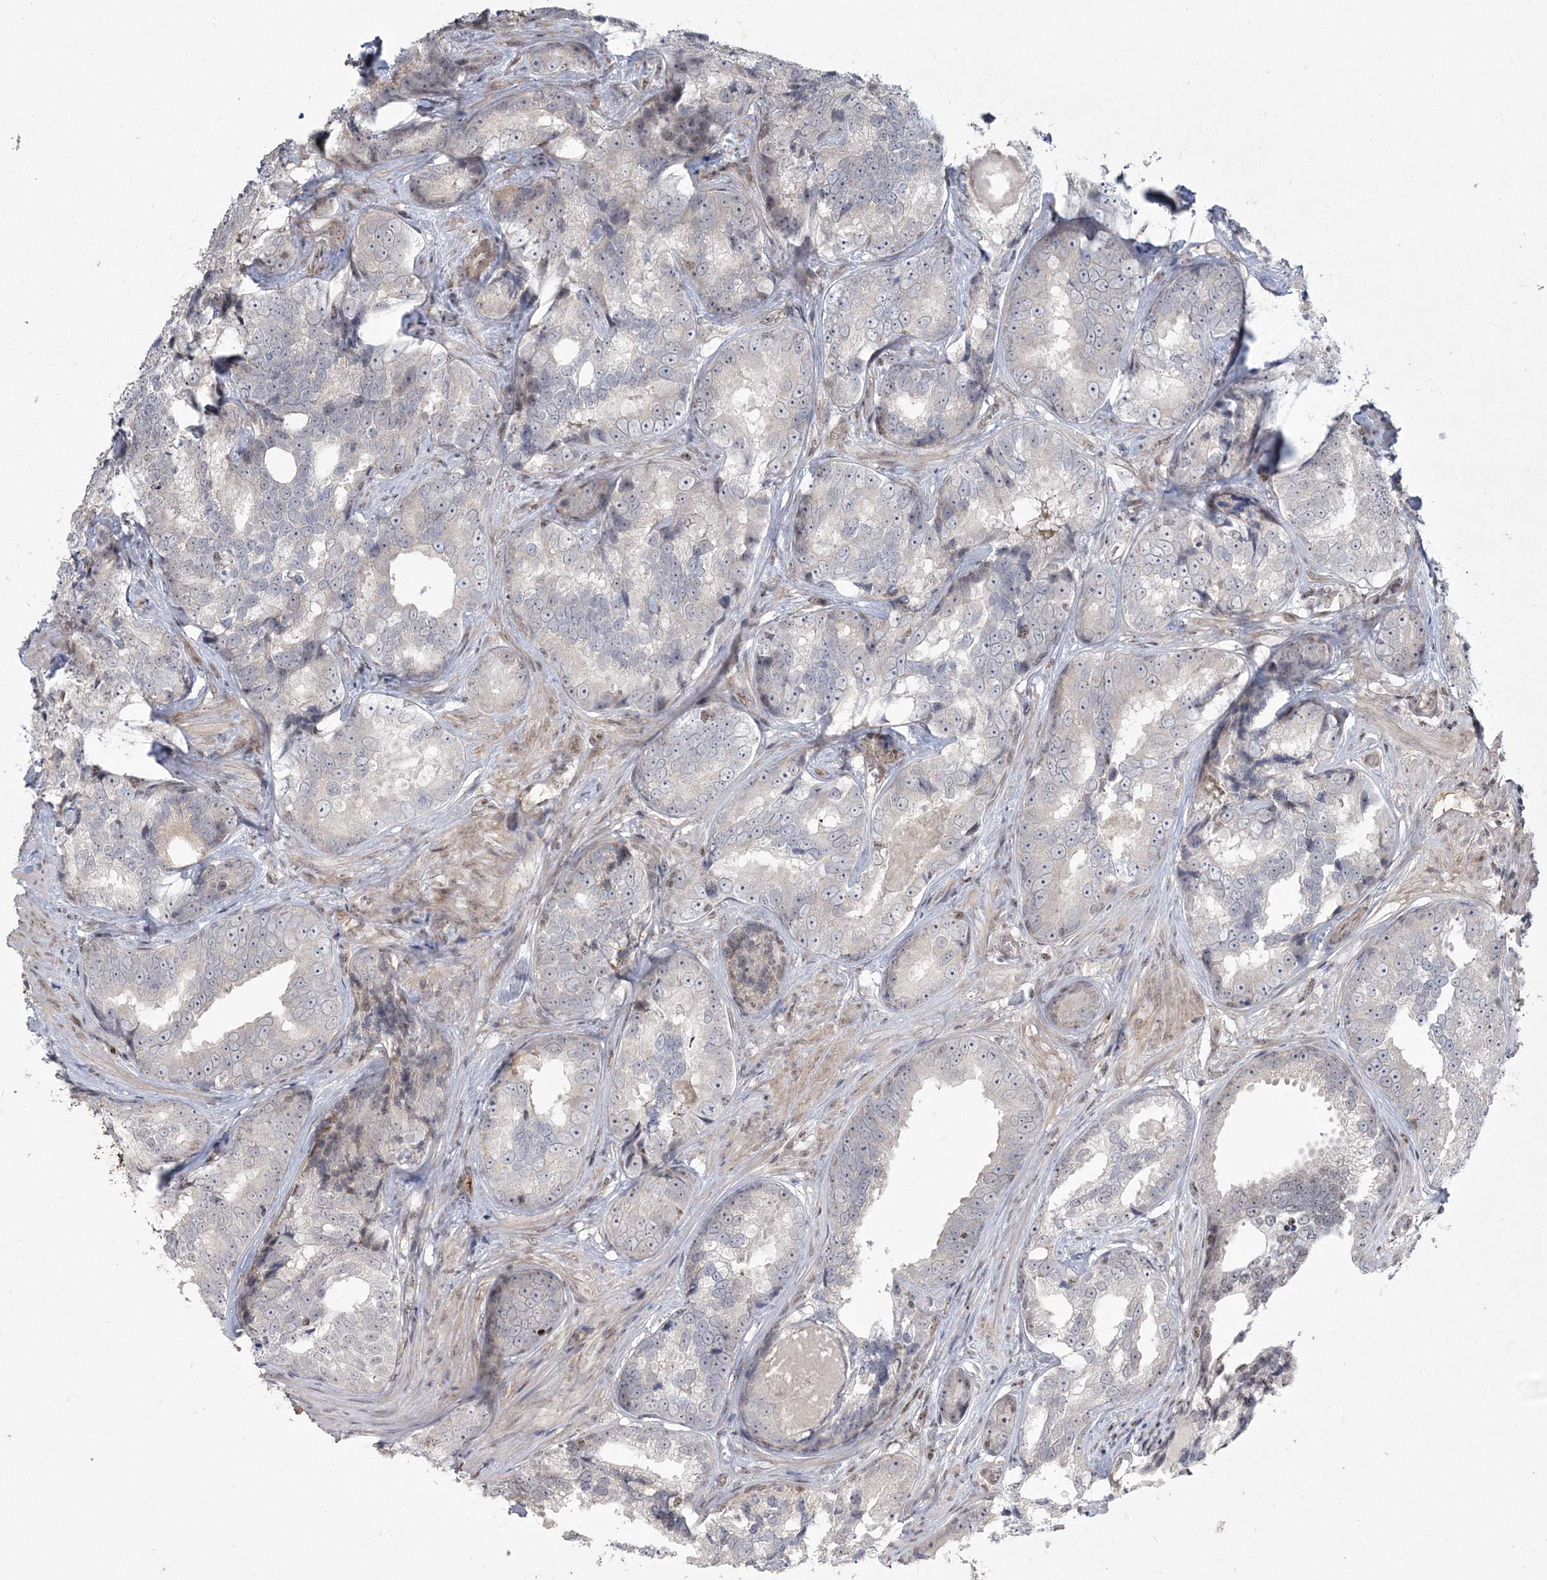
{"staining": {"intensity": "negative", "quantity": "none", "location": "none"}, "tissue": "prostate cancer", "cell_type": "Tumor cells", "image_type": "cancer", "snomed": [{"axis": "morphology", "description": "Adenocarcinoma, High grade"}, {"axis": "topography", "description": "Prostate"}], "caption": "Tumor cells are negative for protein expression in human prostate cancer.", "gene": "RBM17", "patient": {"sex": "male", "age": 66}}